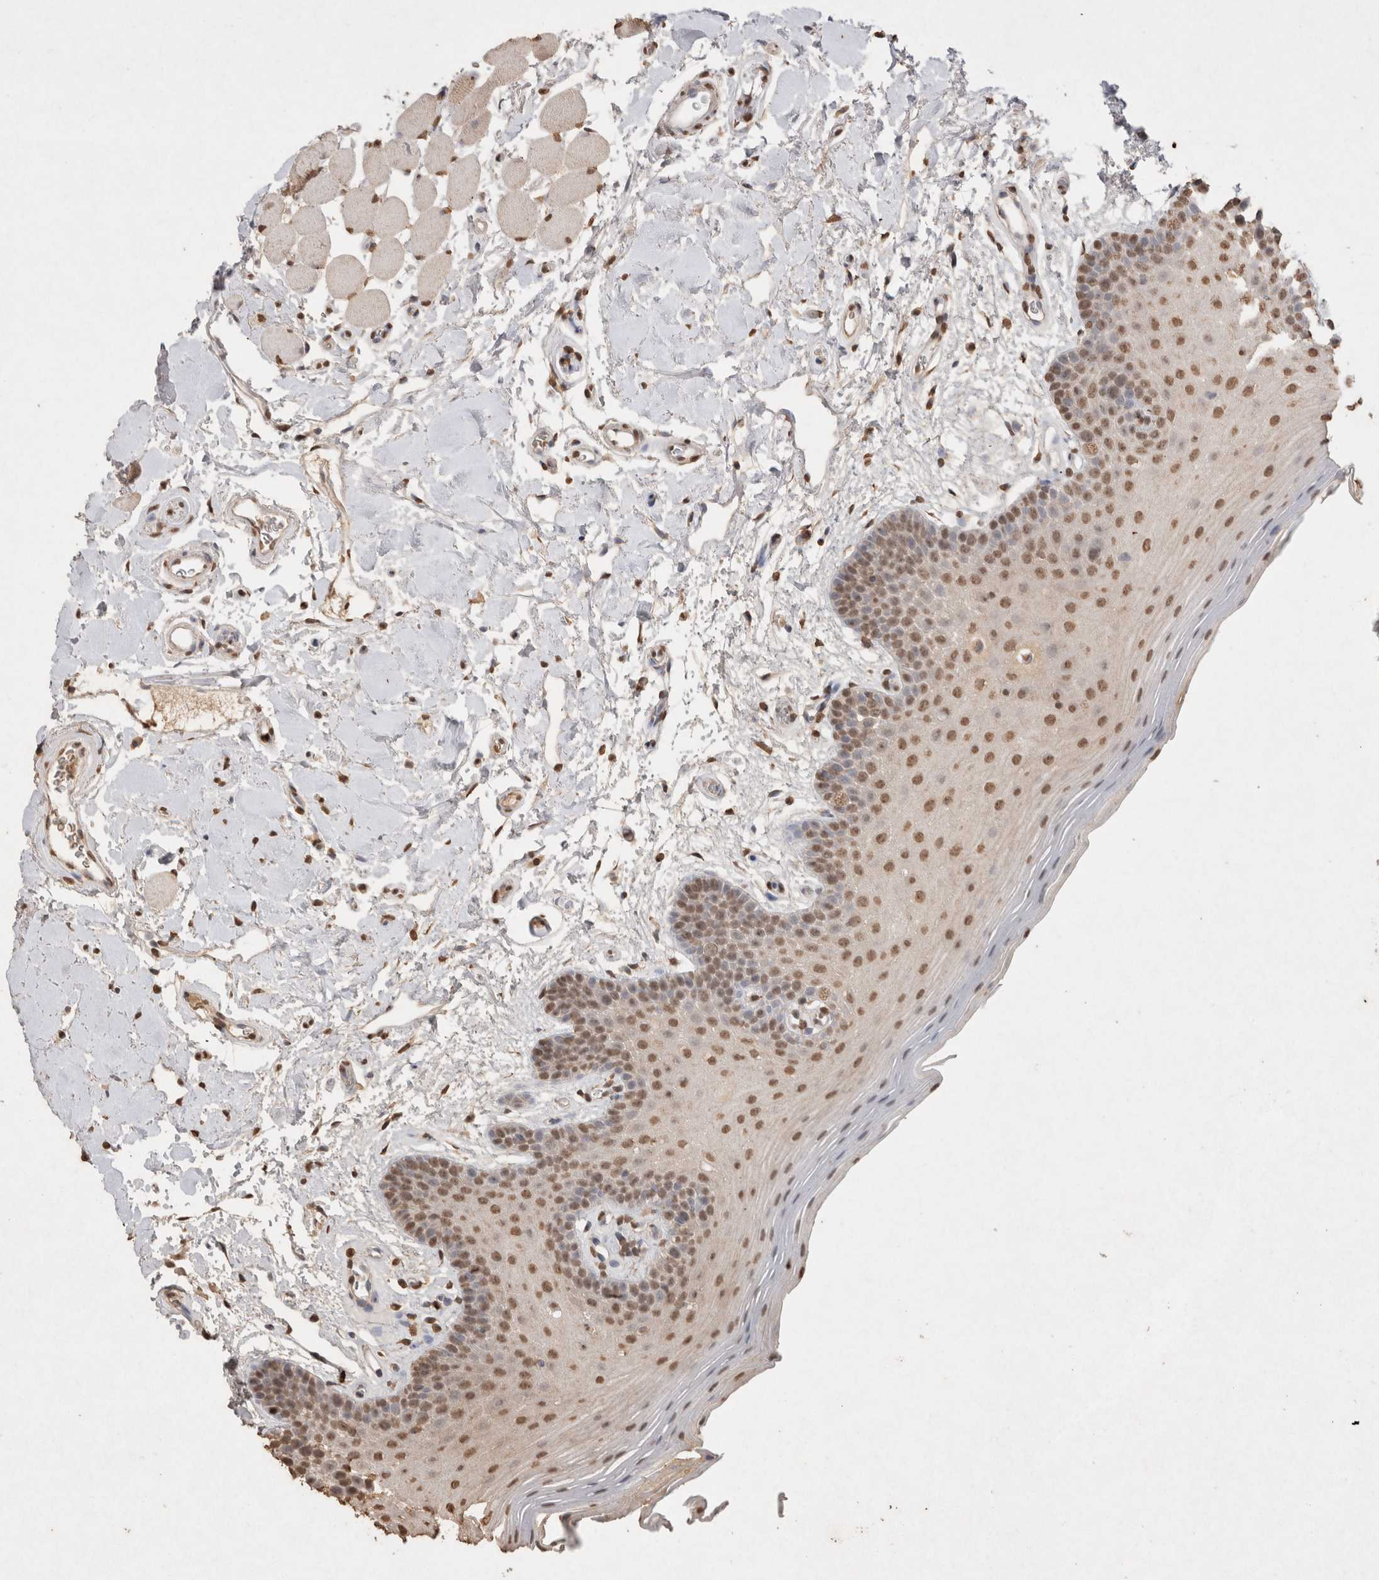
{"staining": {"intensity": "moderate", "quantity": ">75%", "location": "nuclear"}, "tissue": "oral mucosa", "cell_type": "Squamous epithelial cells", "image_type": "normal", "snomed": [{"axis": "morphology", "description": "Normal tissue, NOS"}, {"axis": "topography", "description": "Oral tissue"}], "caption": "A brown stain highlights moderate nuclear staining of a protein in squamous epithelial cells of benign human oral mucosa.", "gene": "MLX", "patient": {"sex": "male", "age": 62}}